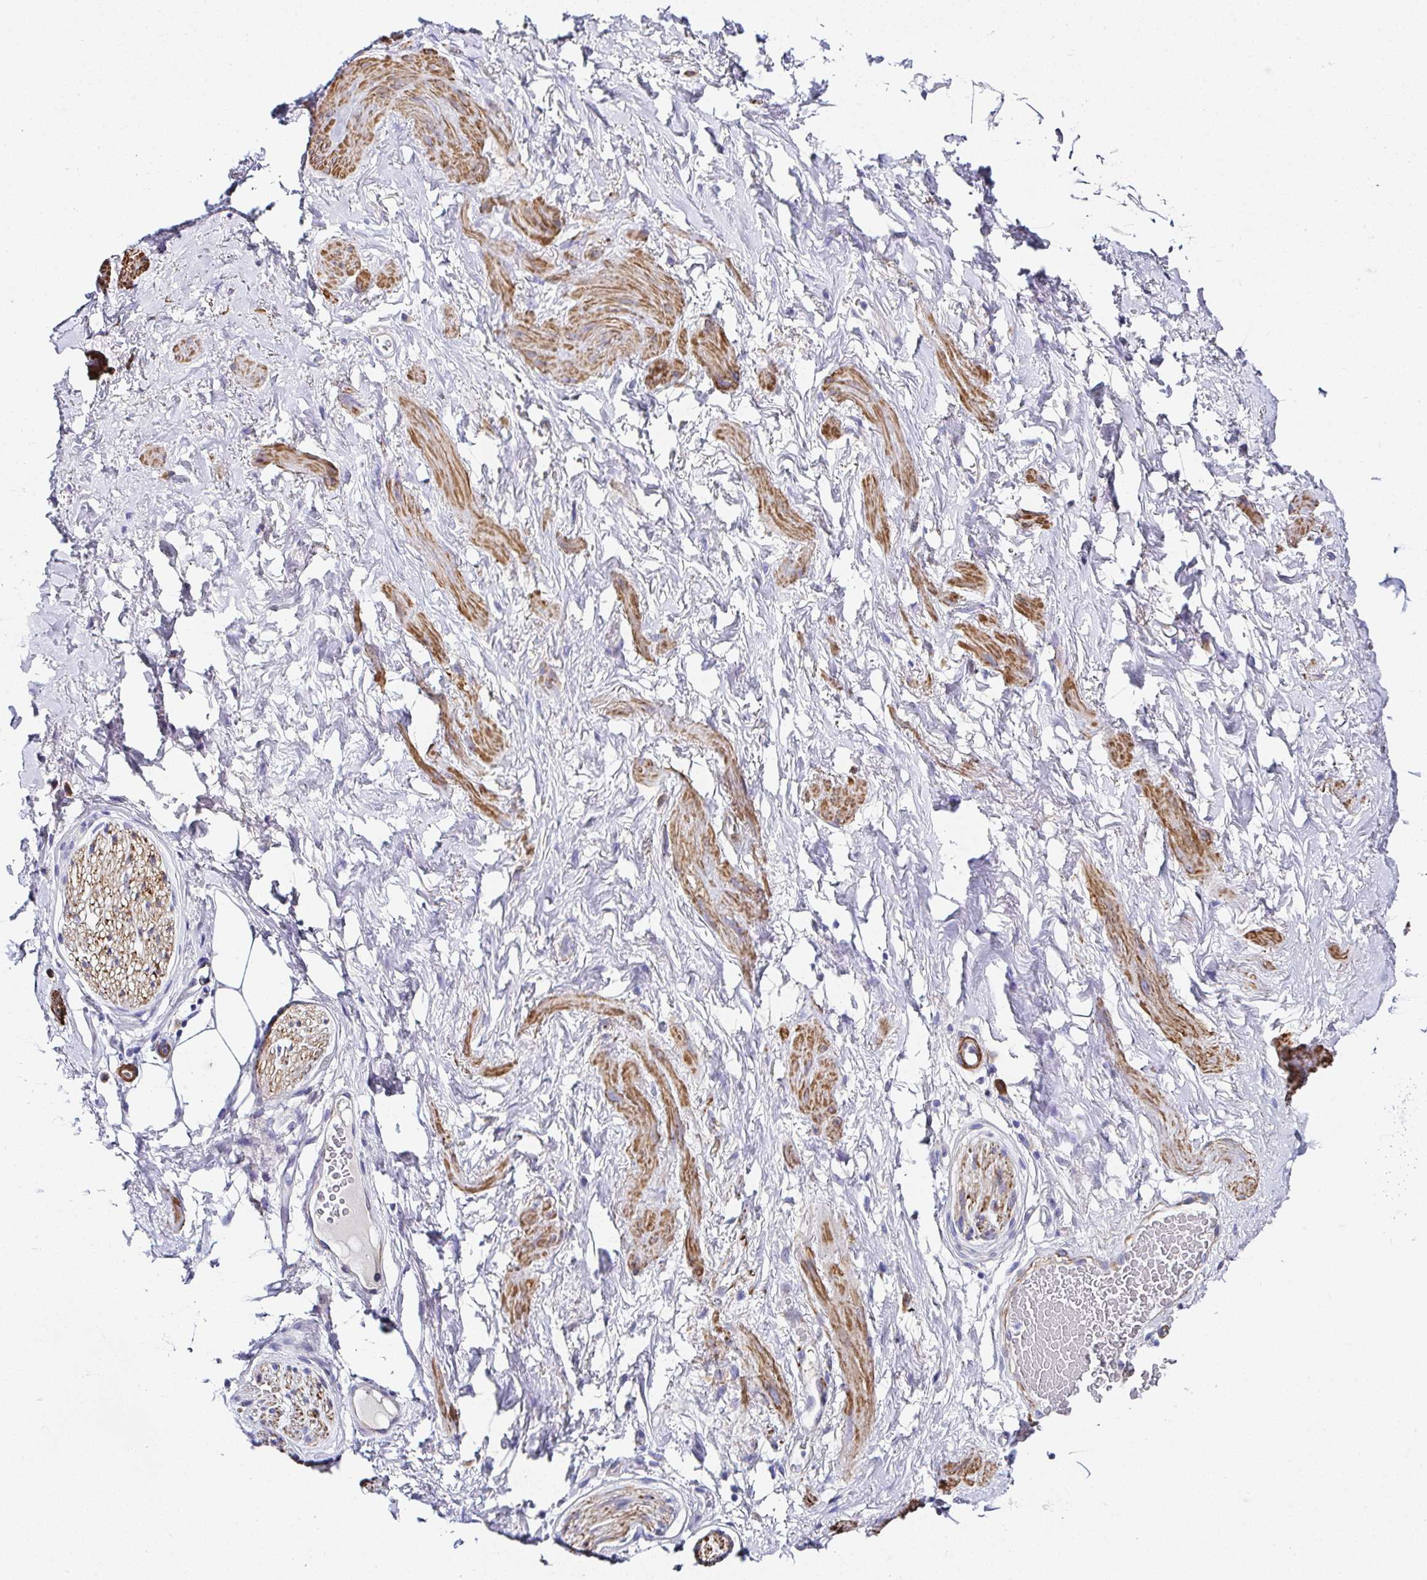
{"staining": {"intensity": "negative", "quantity": "none", "location": "none"}, "tissue": "adipose tissue", "cell_type": "Adipocytes", "image_type": "normal", "snomed": [{"axis": "morphology", "description": "Normal tissue, NOS"}, {"axis": "topography", "description": "Vagina"}, {"axis": "topography", "description": "Peripheral nerve tissue"}], "caption": "Immunohistochemistry (IHC) histopathology image of unremarkable human adipose tissue stained for a protein (brown), which displays no expression in adipocytes.", "gene": "PPFIA4", "patient": {"sex": "female", "age": 71}}